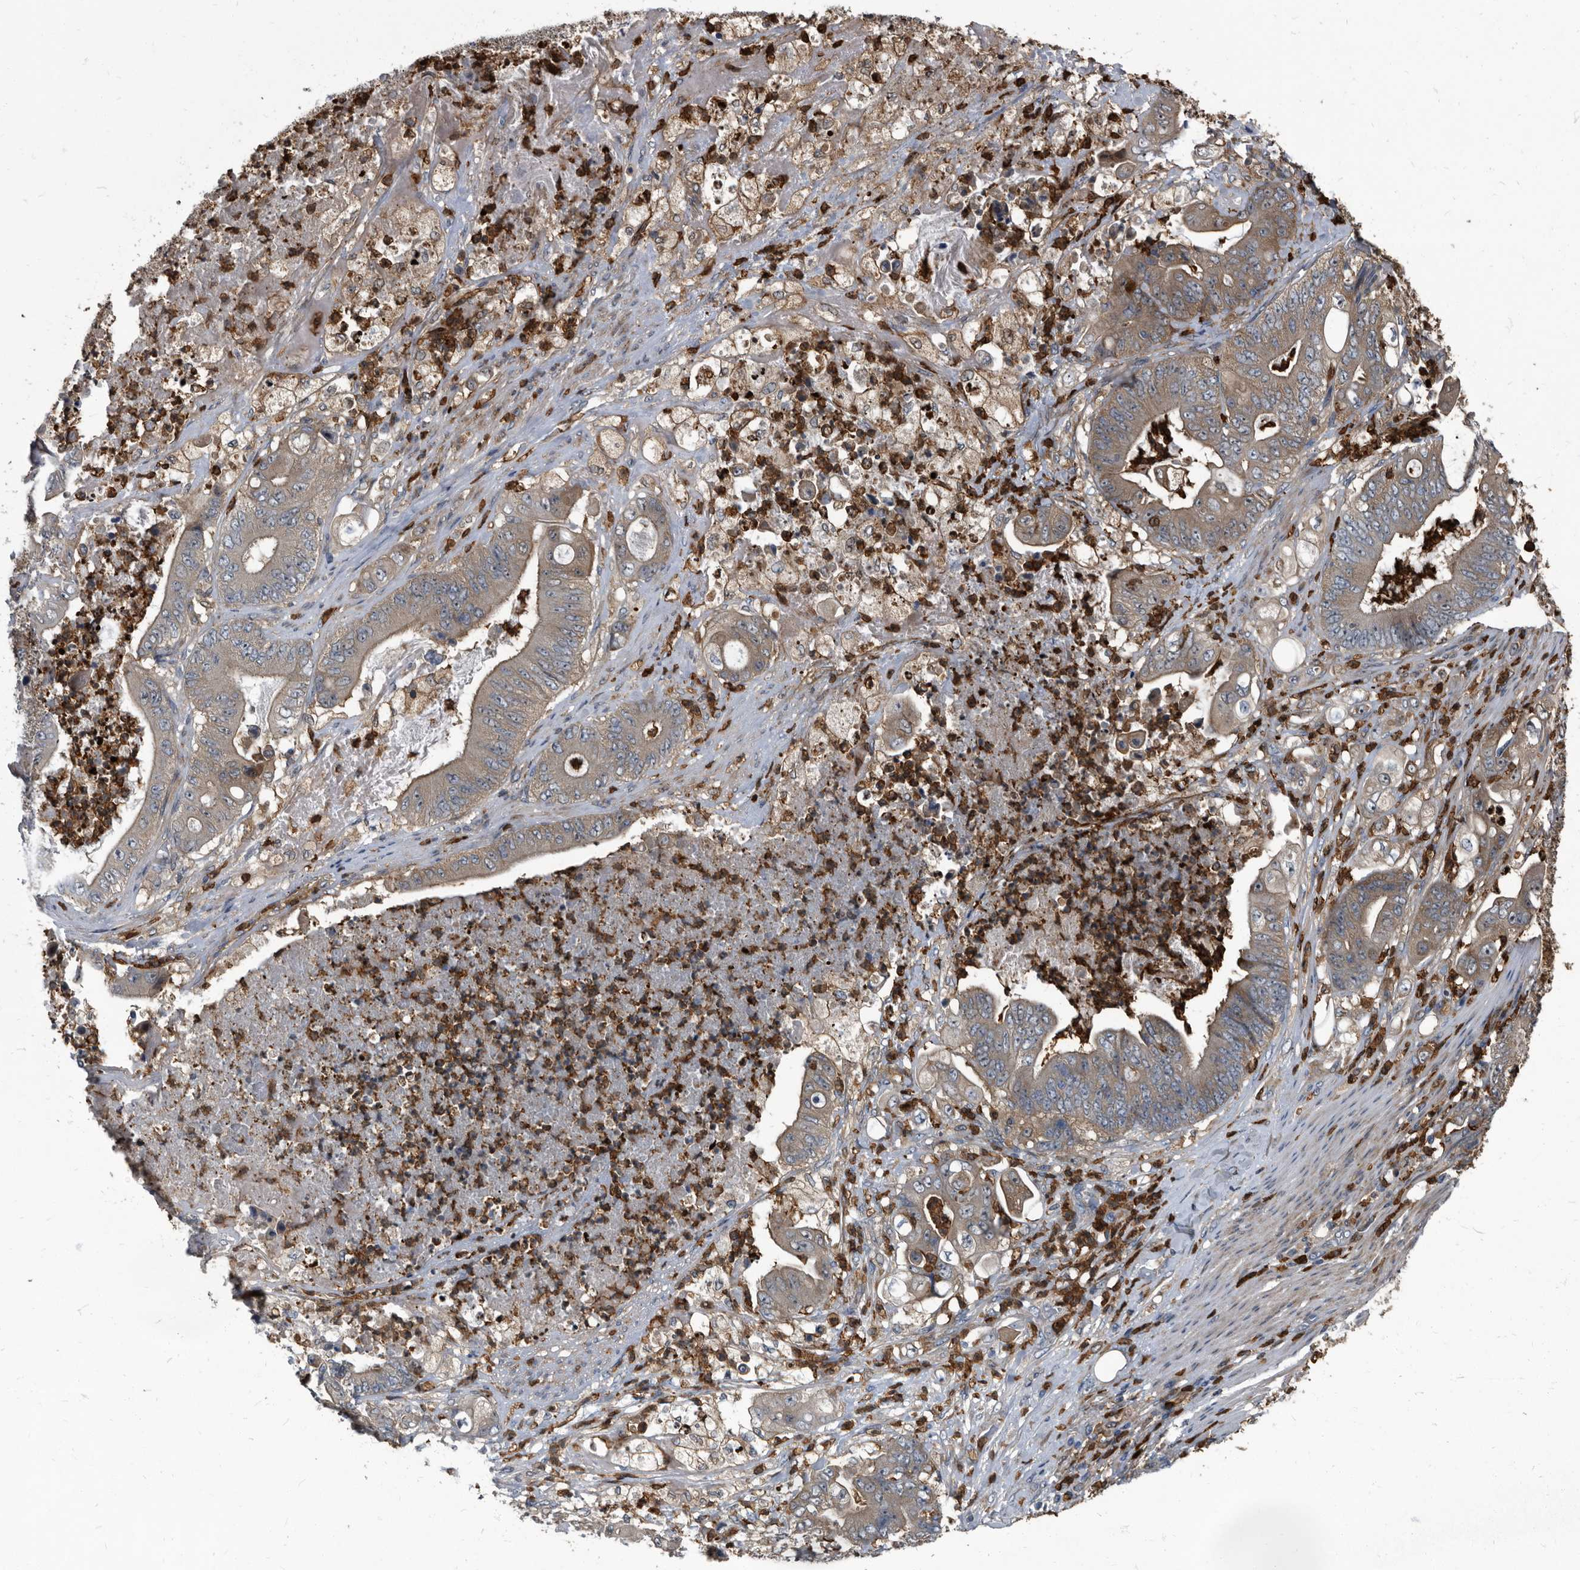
{"staining": {"intensity": "weak", "quantity": "25%-75%", "location": "cytoplasmic/membranous"}, "tissue": "stomach cancer", "cell_type": "Tumor cells", "image_type": "cancer", "snomed": [{"axis": "morphology", "description": "Adenocarcinoma, NOS"}, {"axis": "topography", "description": "Stomach"}], "caption": "A low amount of weak cytoplasmic/membranous expression is present in about 25%-75% of tumor cells in stomach adenocarcinoma tissue. Immunohistochemistry stains the protein of interest in brown and the nuclei are stained blue.", "gene": "CDV3", "patient": {"sex": "female", "age": 73}}